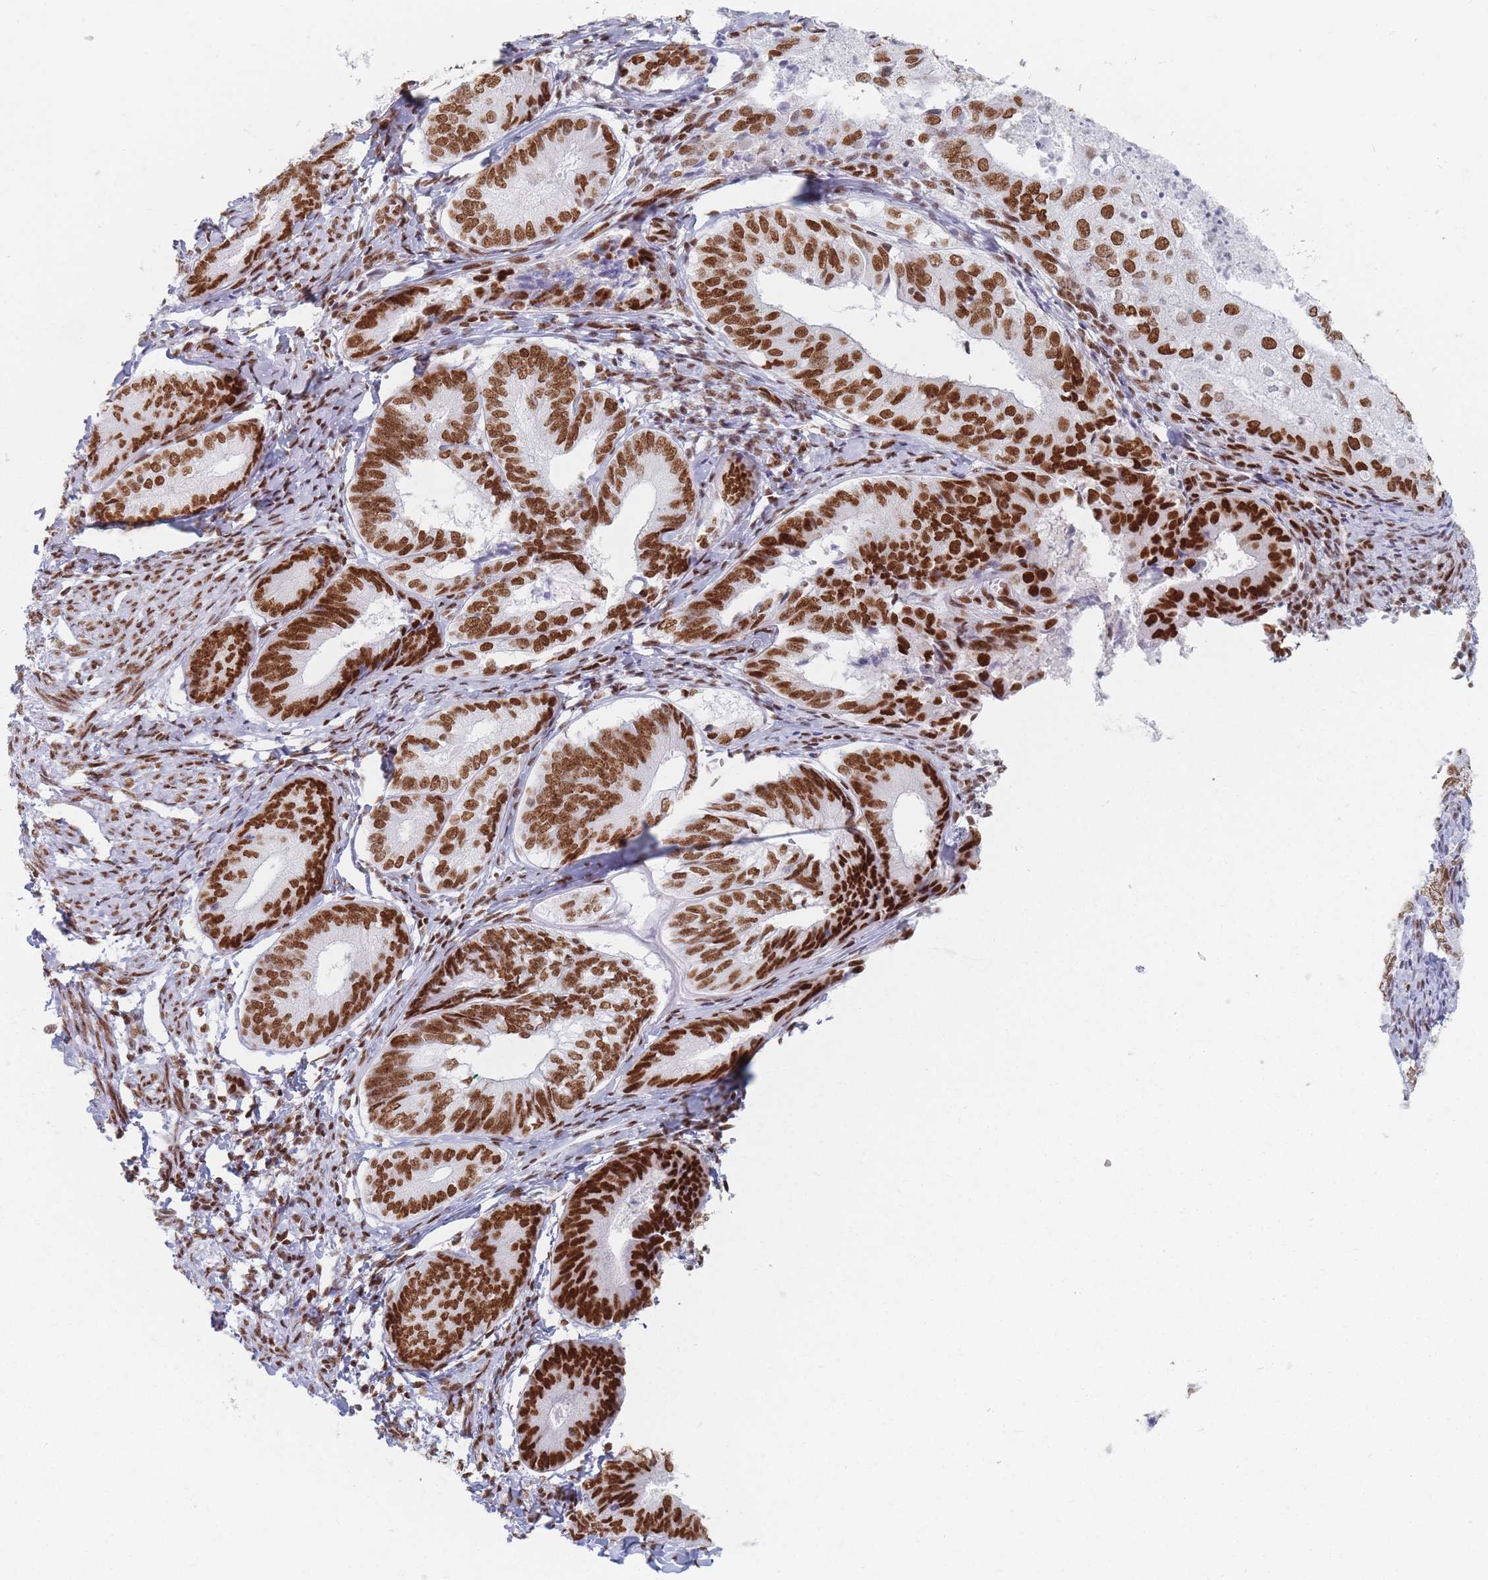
{"staining": {"intensity": "strong", "quantity": ">75%", "location": "nuclear"}, "tissue": "endometrial cancer", "cell_type": "Tumor cells", "image_type": "cancer", "snomed": [{"axis": "morphology", "description": "Adenocarcinoma, NOS"}, {"axis": "topography", "description": "Endometrium"}], "caption": "Tumor cells reveal strong nuclear expression in about >75% of cells in endometrial adenocarcinoma.", "gene": "SAFB2", "patient": {"sex": "female", "age": 87}}